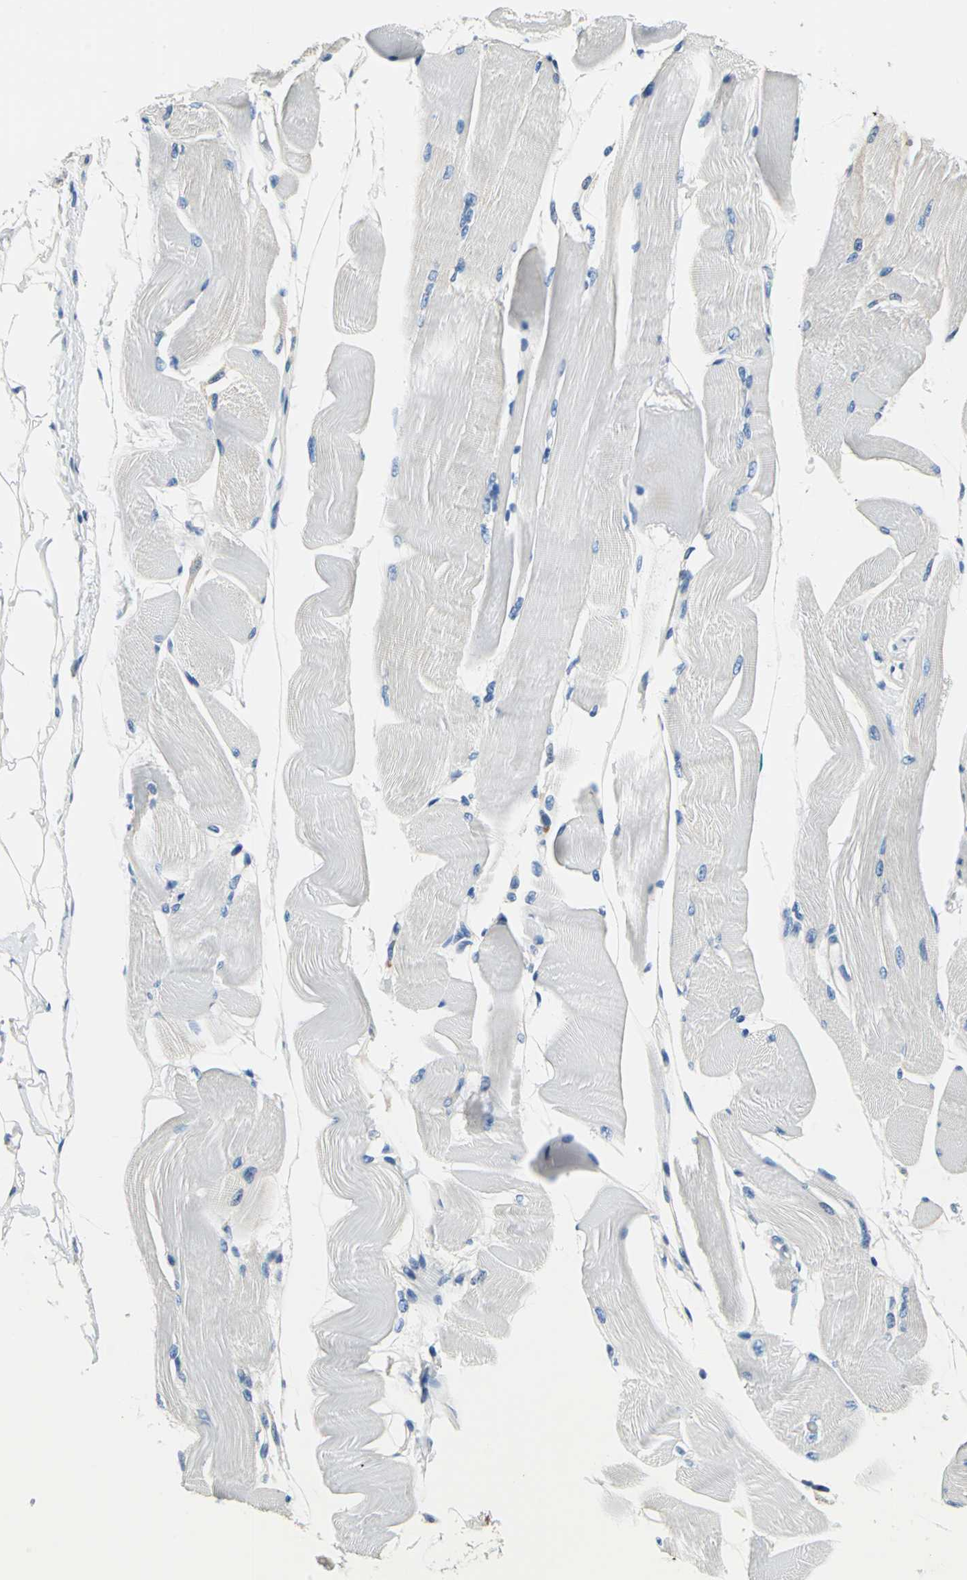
{"staining": {"intensity": "negative", "quantity": "none", "location": "none"}, "tissue": "skeletal muscle", "cell_type": "Myocytes", "image_type": "normal", "snomed": [{"axis": "morphology", "description": "Normal tissue, NOS"}, {"axis": "topography", "description": "Skeletal muscle"}, {"axis": "topography", "description": "Peripheral nerve tissue"}], "caption": "IHC photomicrograph of benign human skeletal muscle stained for a protein (brown), which reveals no expression in myocytes.", "gene": "SEPTIN11", "patient": {"sex": "female", "age": 84}}